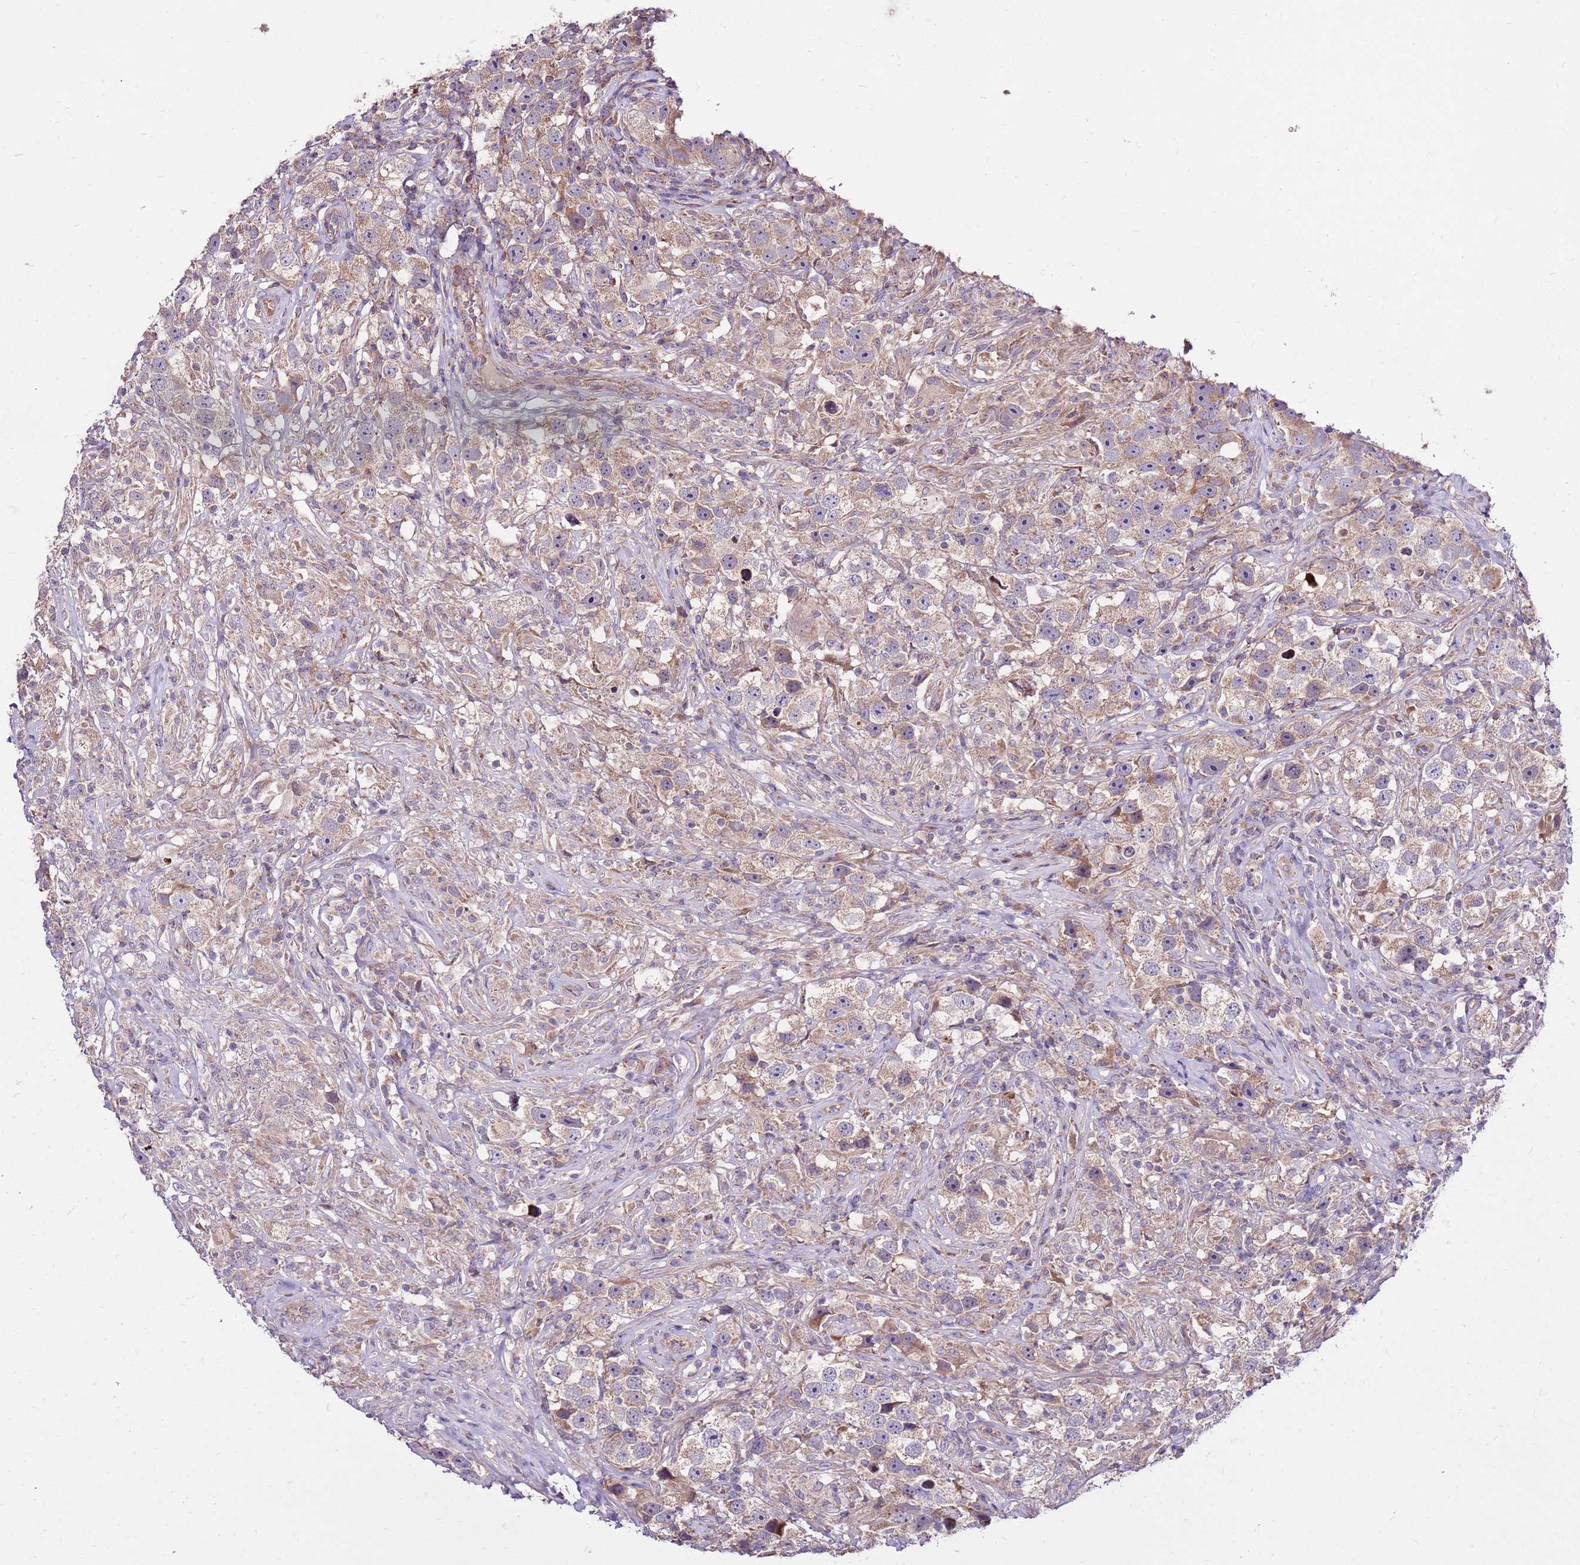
{"staining": {"intensity": "weak", "quantity": ">75%", "location": "cytoplasmic/membranous"}, "tissue": "testis cancer", "cell_type": "Tumor cells", "image_type": "cancer", "snomed": [{"axis": "morphology", "description": "Seminoma, NOS"}, {"axis": "topography", "description": "Testis"}], "caption": "Immunohistochemical staining of seminoma (testis) shows low levels of weak cytoplasmic/membranous protein positivity in about >75% of tumor cells.", "gene": "SMG1", "patient": {"sex": "male", "age": 49}}